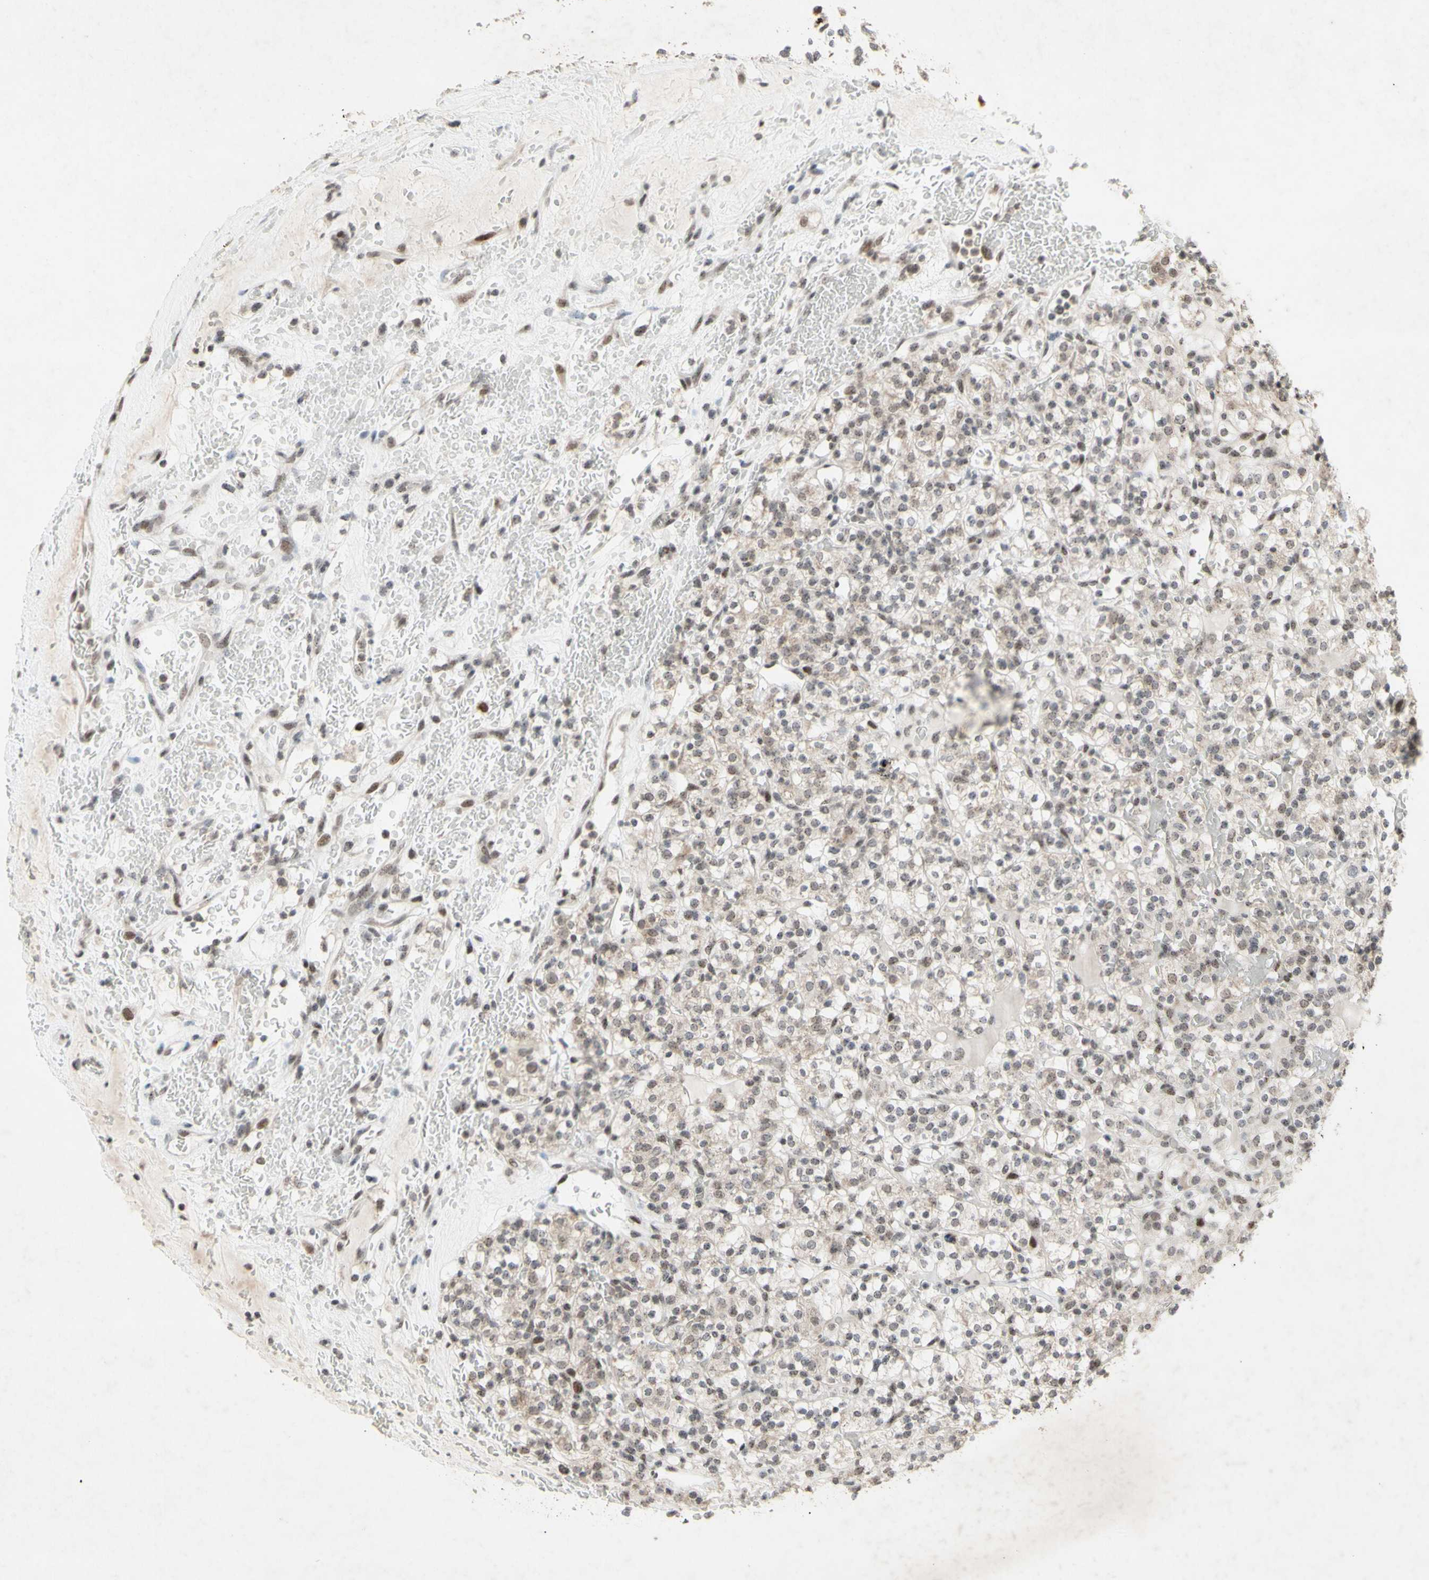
{"staining": {"intensity": "weak", "quantity": "<25%", "location": "cytoplasmic/membranous,nuclear"}, "tissue": "renal cancer", "cell_type": "Tumor cells", "image_type": "cancer", "snomed": [{"axis": "morphology", "description": "Normal tissue, NOS"}, {"axis": "morphology", "description": "Adenocarcinoma, NOS"}, {"axis": "topography", "description": "Kidney"}], "caption": "There is no significant expression in tumor cells of renal cancer (adenocarcinoma).", "gene": "CENPB", "patient": {"sex": "female", "age": 72}}